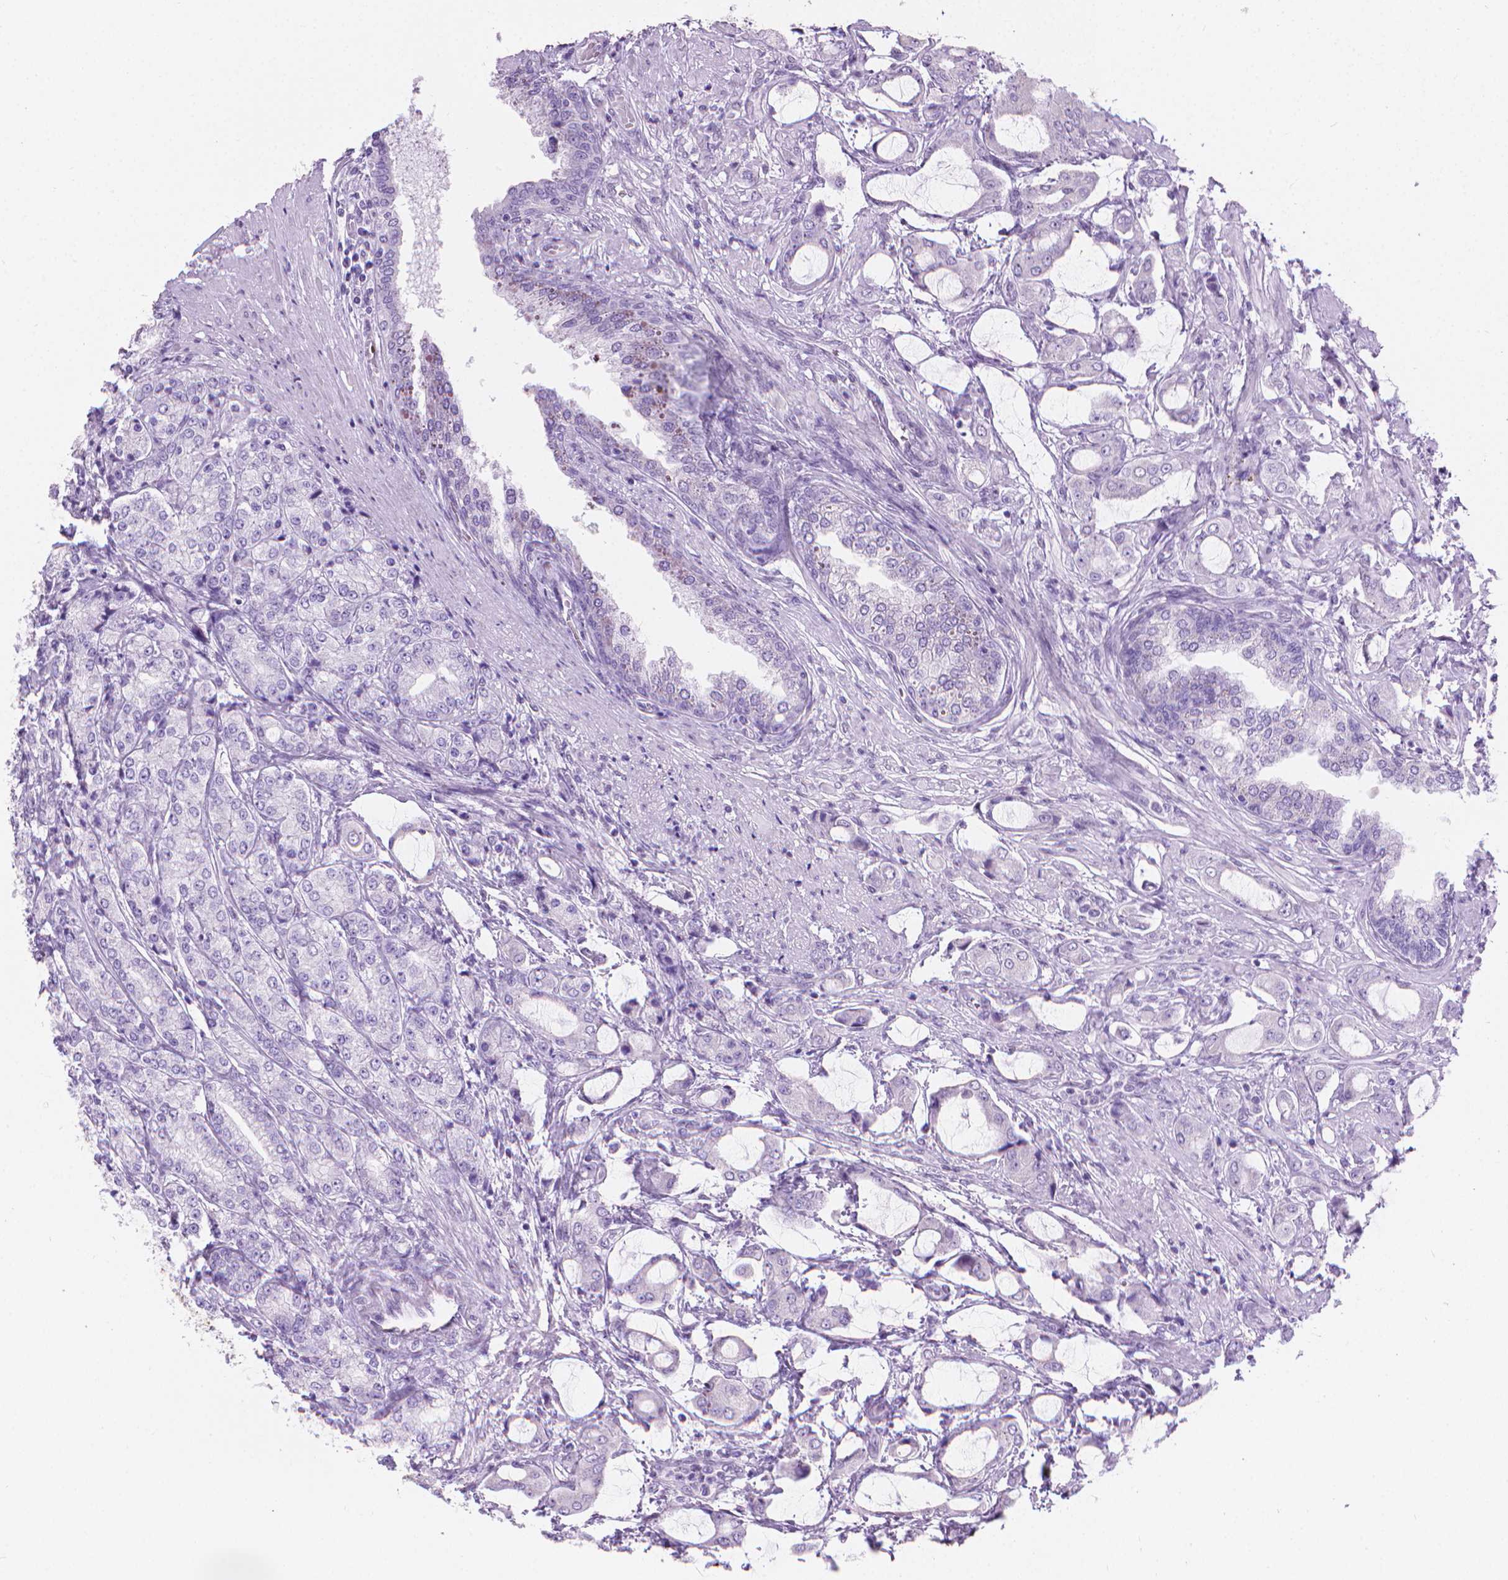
{"staining": {"intensity": "negative", "quantity": "none", "location": "none"}, "tissue": "prostate cancer", "cell_type": "Tumor cells", "image_type": "cancer", "snomed": [{"axis": "morphology", "description": "Adenocarcinoma, NOS"}, {"axis": "topography", "description": "Prostate"}], "caption": "Immunohistochemistry histopathology image of prostate cancer (adenocarcinoma) stained for a protein (brown), which shows no expression in tumor cells.", "gene": "CFAP52", "patient": {"sex": "male", "age": 63}}